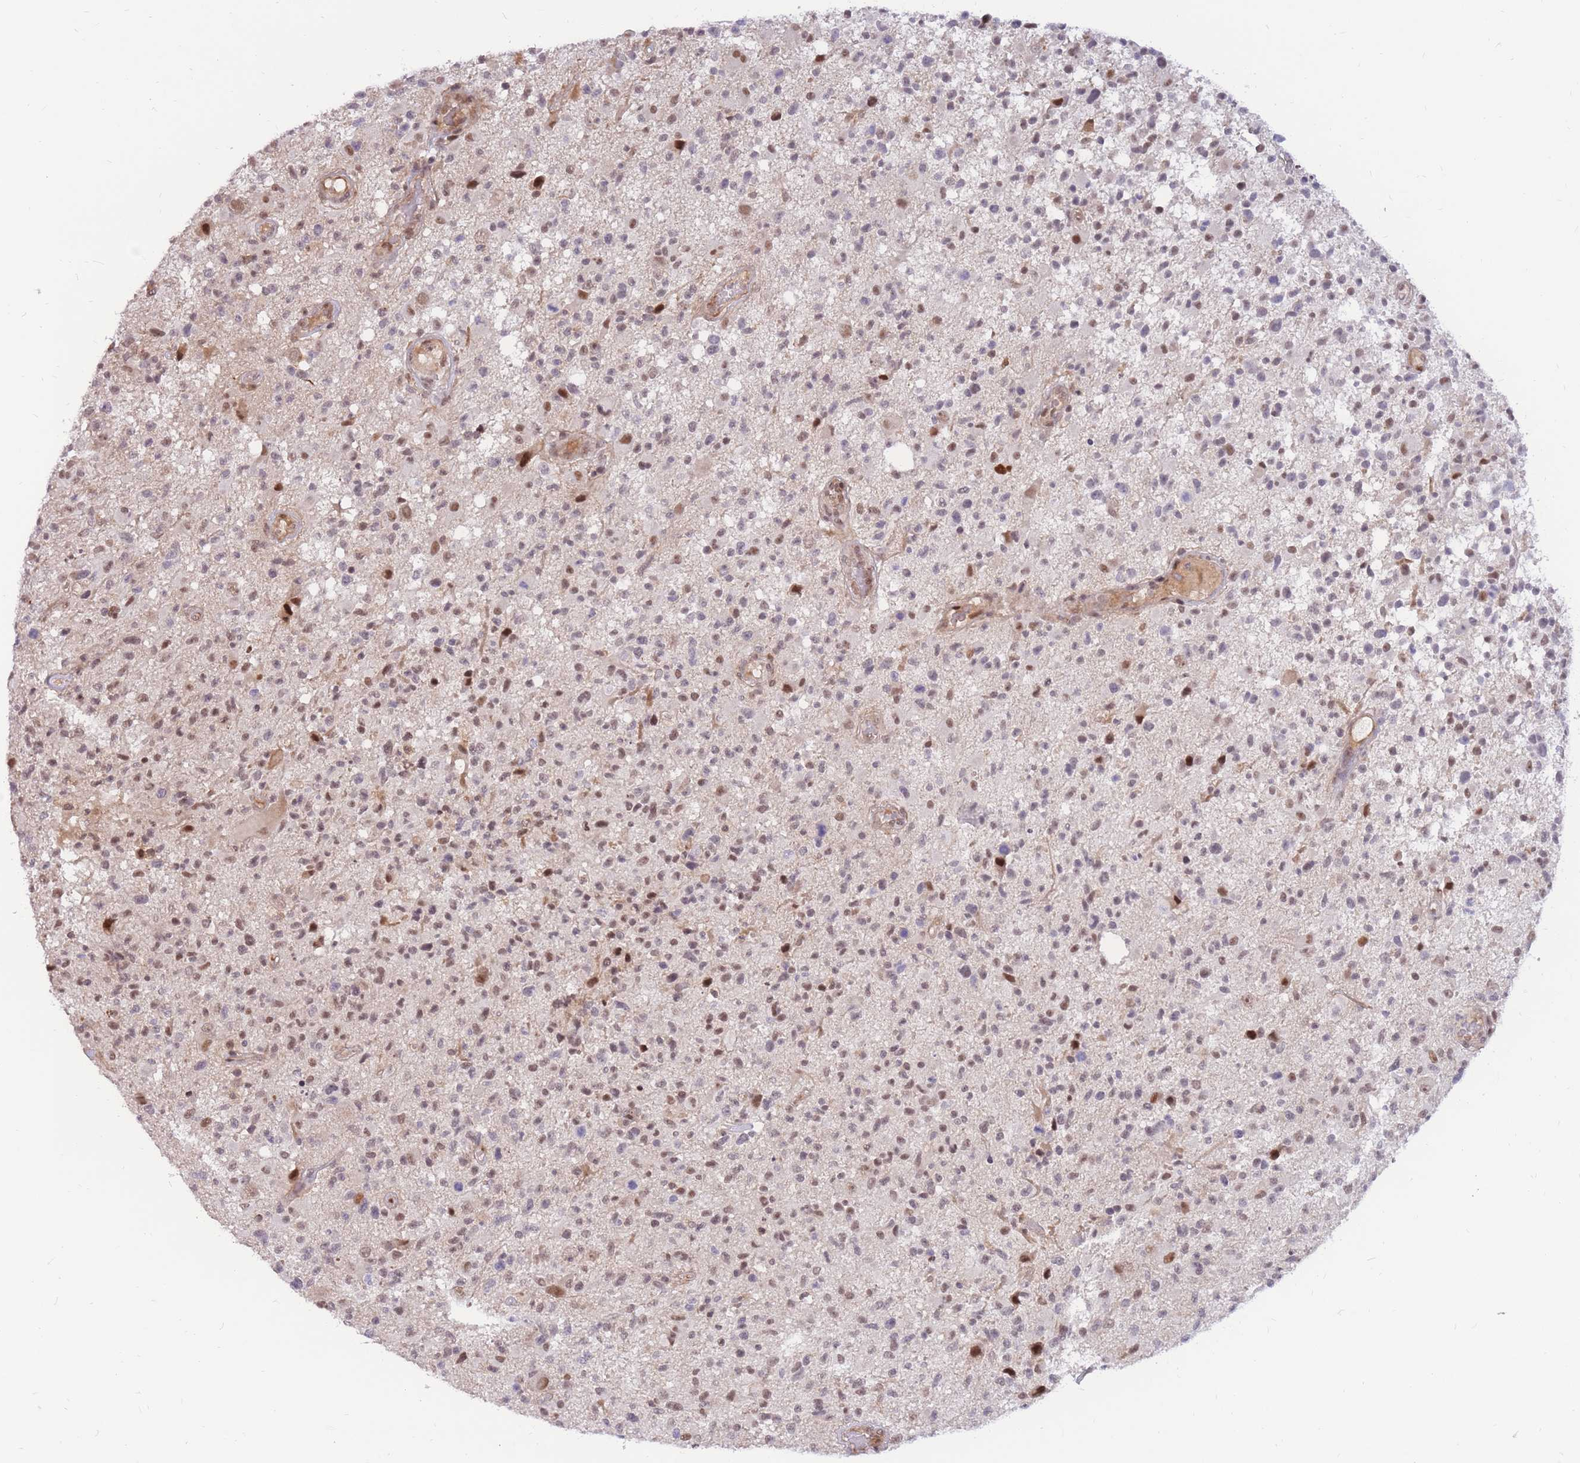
{"staining": {"intensity": "moderate", "quantity": "25%-75%", "location": "nuclear"}, "tissue": "glioma", "cell_type": "Tumor cells", "image_type": "cancer", "snomed": [{"axis": "morphology", "description": "Glioma, malignant, High grade"}, {"axis": "morphology", "description": "Glioblastoma, NOS"}, {"axis": "topography", "description": "Brain"}], "caption": "Immunohistochemistry (IHC) photomicrograph of human glioma stained for a protein (brown), which exhibits medium levels of moderate nuclear expression in about 25%-75% of tumor cells.", "gene": "ERICH6B", "patient": {"sex": "male", "age": 60}}